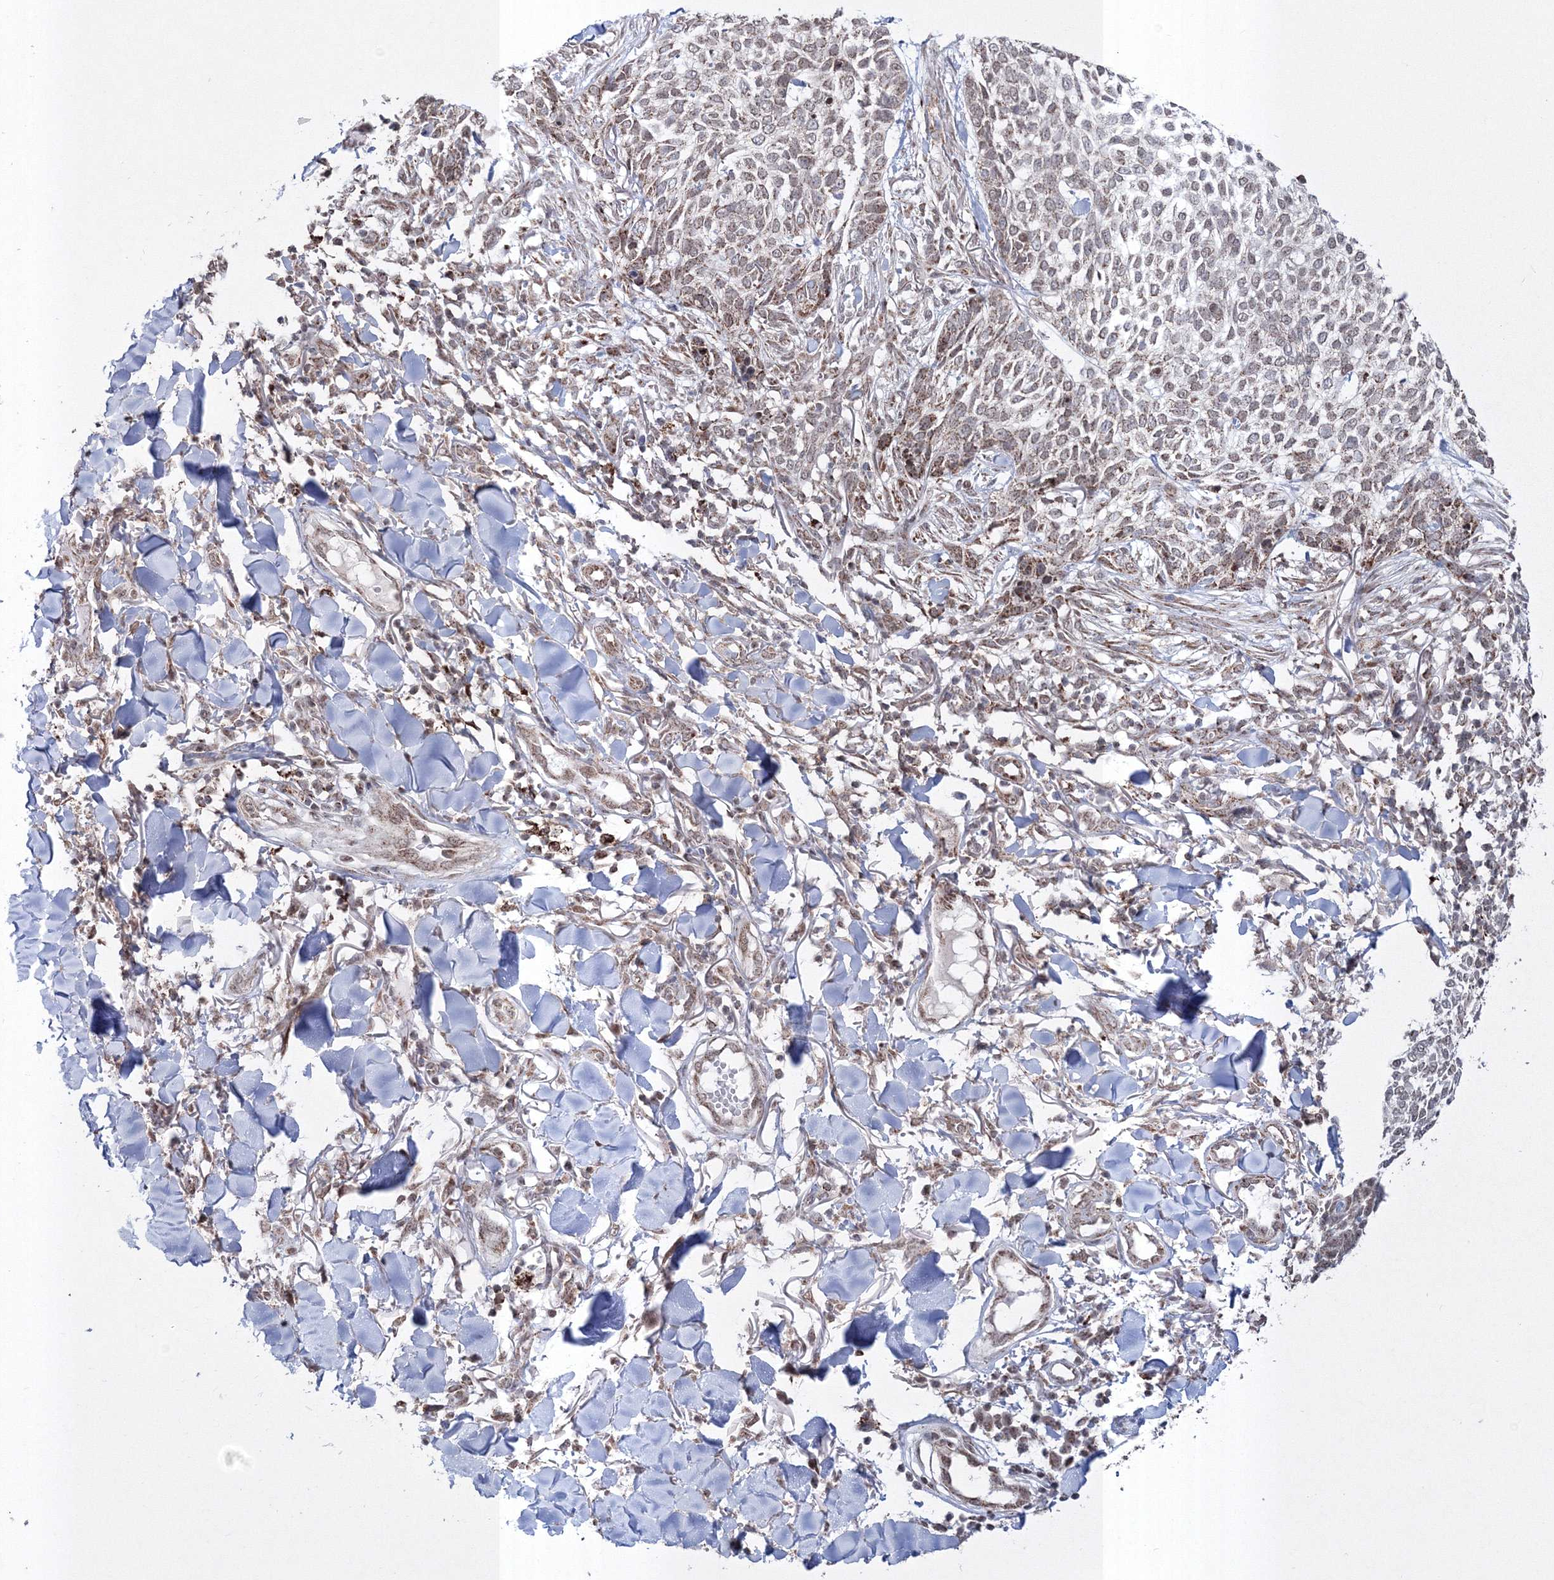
{"staining": {"intensity": "moderate", "quantity": ">75%", "location": "cytoplasmic/membranous"}, "tissue": "skin cancer", "cell_type": "Tumor cells", "image_type": "cancer", "snomed": [{"axis": "morphology", "description": "Basal cell carcinoma"}, {"axis": "topography", "description": "Skin"}], "caption": "Basal cell carcinoma (skin) tissue exhibits moderate cytoplasmic/membranous expression in approximately >75% of tumor cells, visualized by immunohistochemistry.", "gene": "GRSF1", "patient": {"sex": "female", "age": 64}}